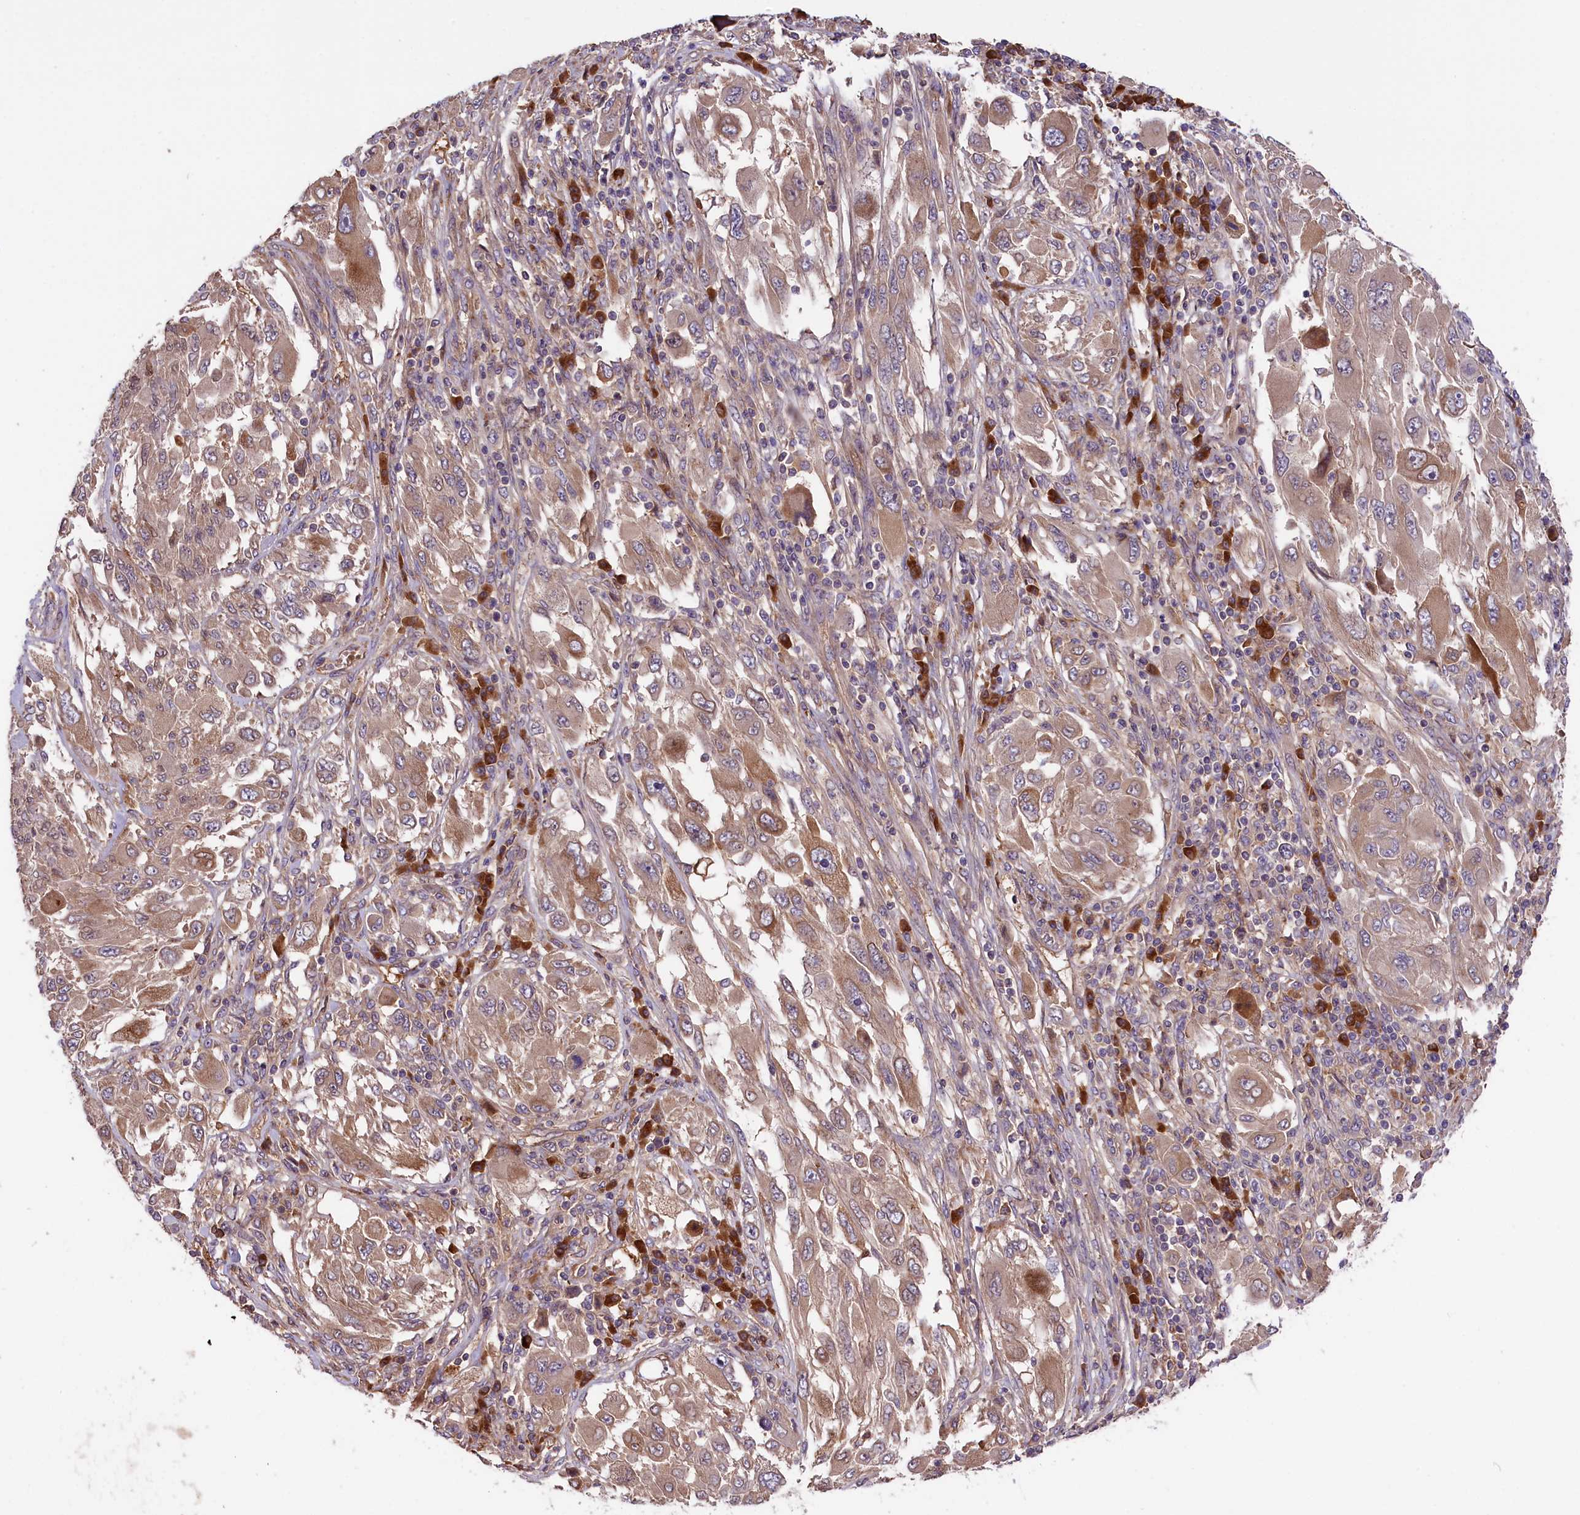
{"staining": {"intensity": "moderate", "quantity": "25%-75%", "location": "cytoplasmic/membranous"}, "tissue": "melanoma", "cell_type": "Tumor cells", "image_type": "cancer", "snomed": [{"axis": "morphology", "description": "Malignant melanoma, NOS"}, {"axis": "topography", "description": "Skin"}], "caption": "About 25%-75% of tumor cells in human melanoma exhibit moderate cytoplasmic/membranous protein positivity as visualized by brown immunohistochemical staining.", "gene": "SETD6", "patient": {"sex": "female", "age": 91}}